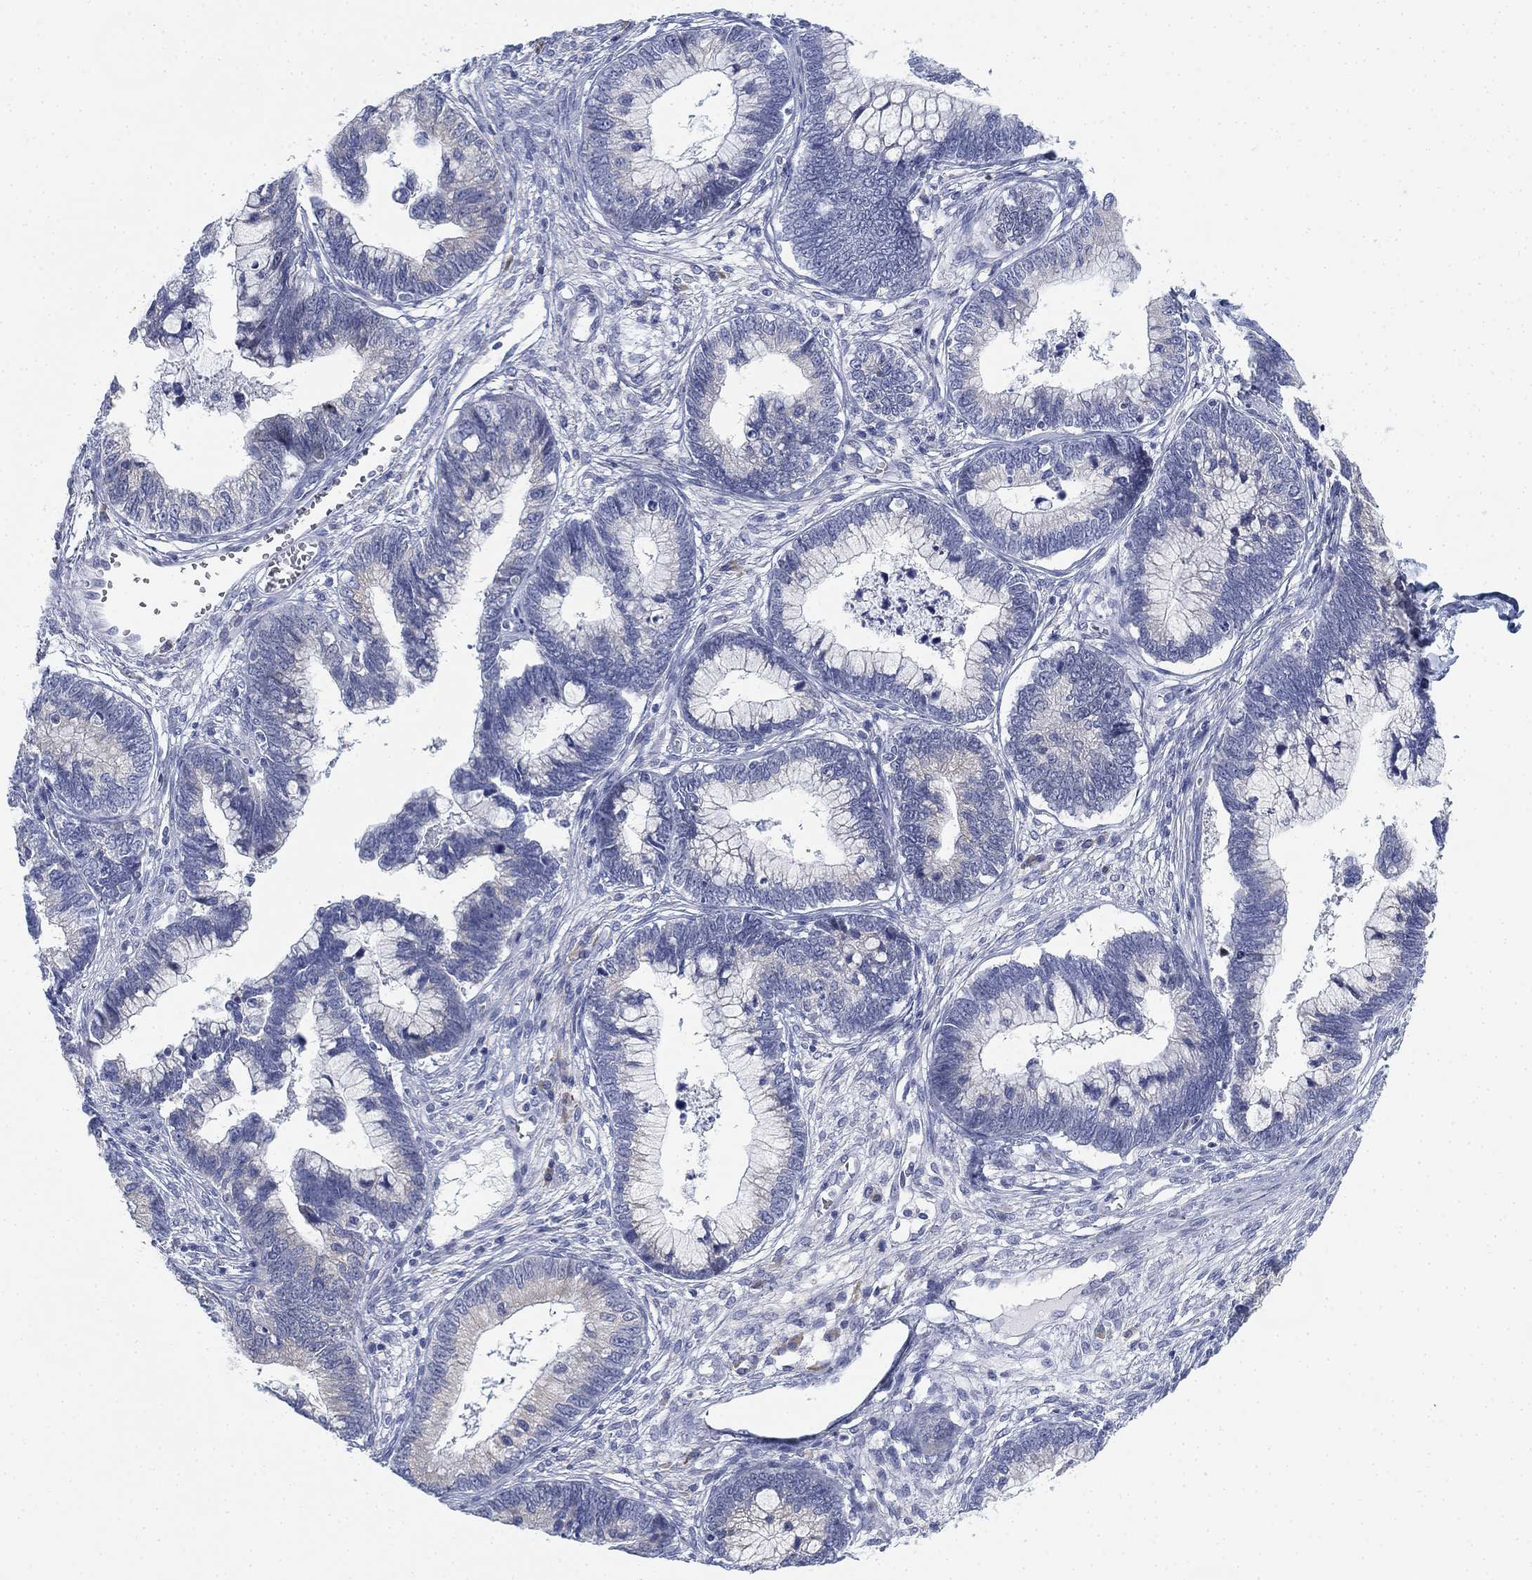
{"staining": {"intensity": "negative", "quantity": "none", "location": "none"}, "tissue": "cervical cancer", "cell_type": "Tumor cells", "image_type": "cancer", "snomed": [{"axis": "morphology", "description": "Adenocarcinoma, NOS"}, {"axis": "topography", "description": "Cervix"}], "caption": "A histopathology image of human cervical adenocarcinoma is negative for staining in tumor cells. The staining is performed using DAB brown chromogen with nuclei counter-stained in using hematoxylin.", "gene": "GCNA", "patient": {"sex": "female", "age": 44}}